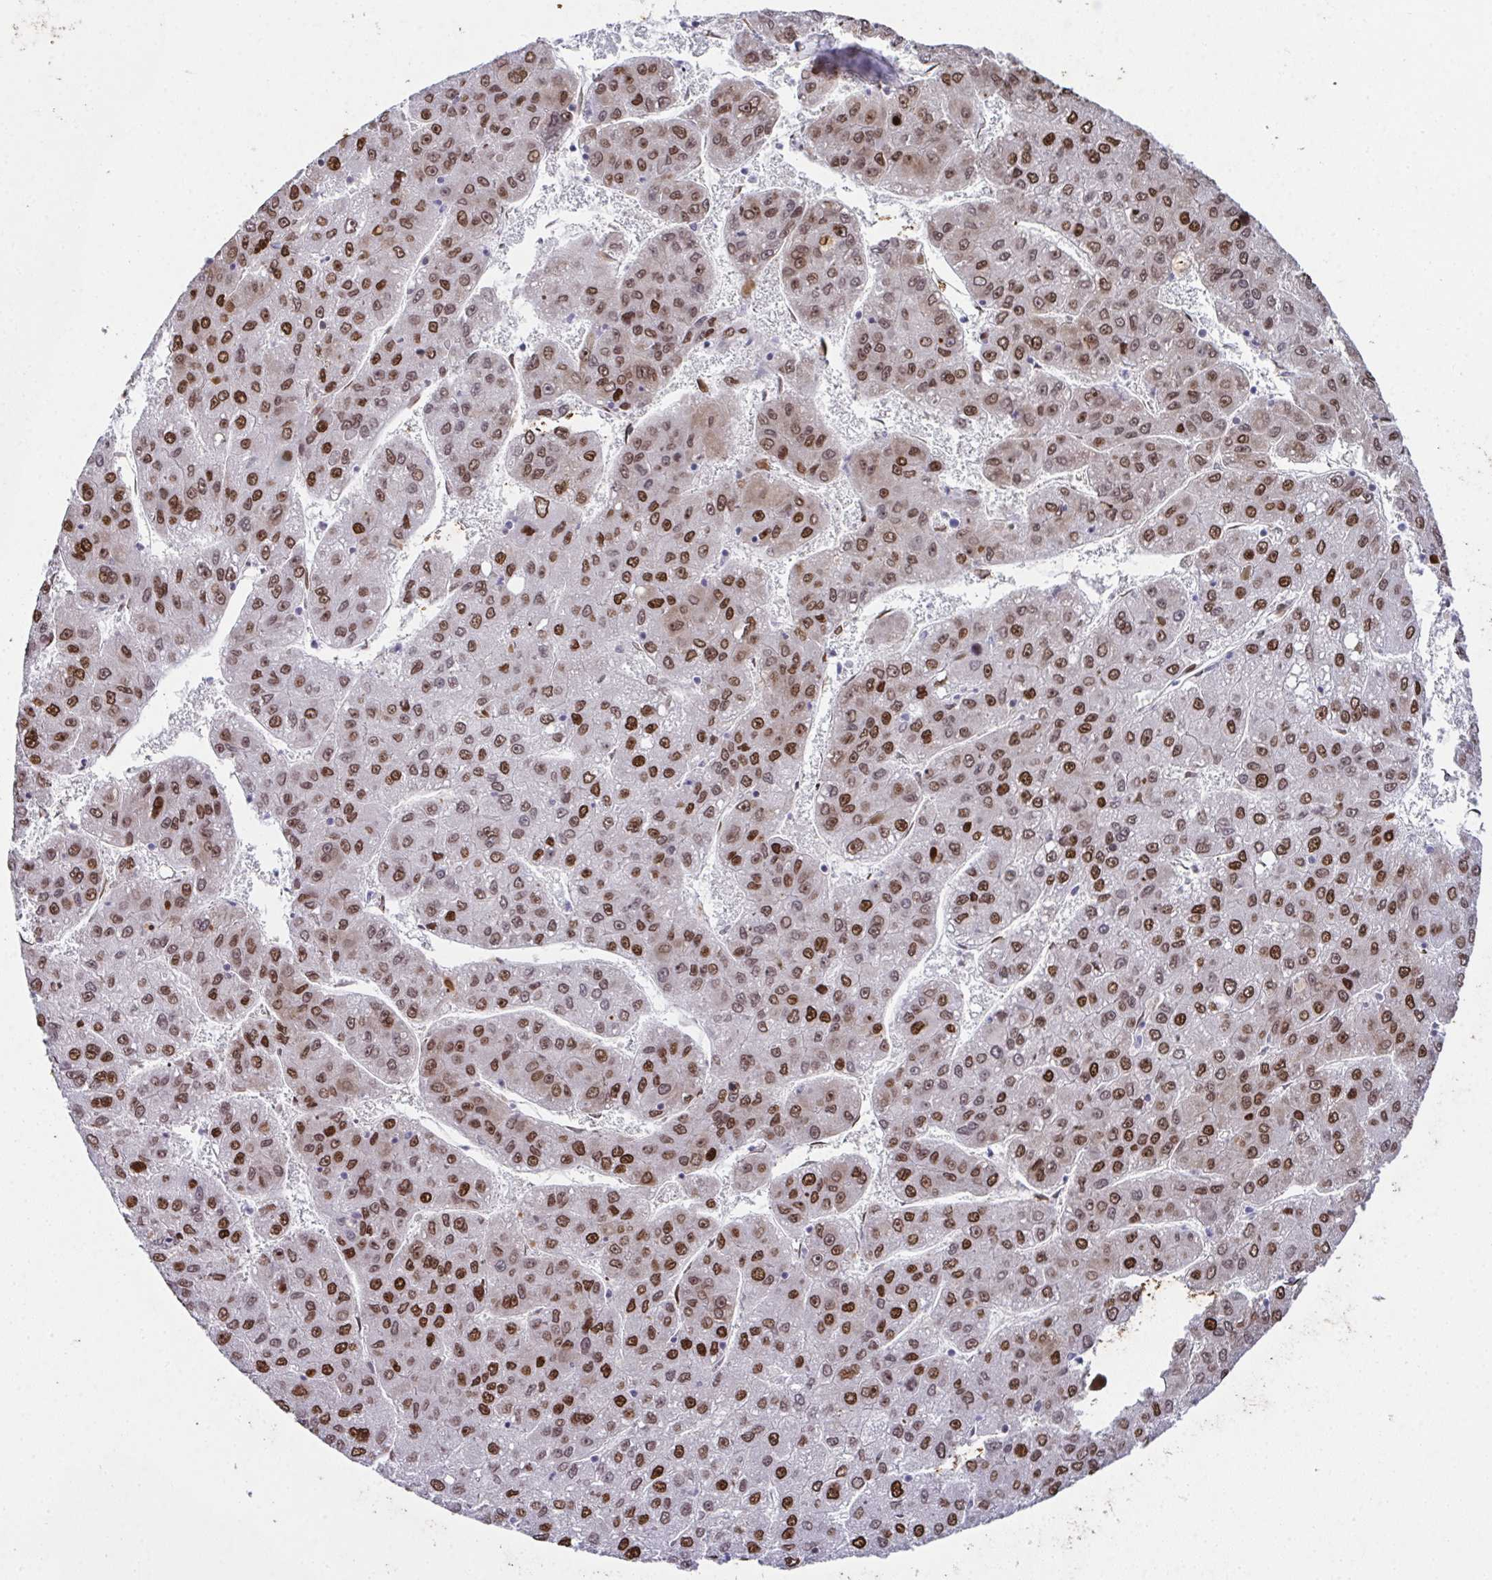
{"staining": {"intensity": "moderate", "quantity": ">75%", "location": "nuclear"}, "tissue": "liver cancer", "cell_type": "Tumor cells", "image_type": "cancer", "snomed": [{"axis": "morphology", "description": "Carcinoma, Hepatocellular, NOS"}, {"axis": "topography", "description": "Liver"}], "caption": "Immunohistochemical staining of liver hepatocellular carcinoma exhibits medium levels of moderate nuclear protein expression in approximately >75% of tumor cells. The staining is performed using DAB brown chromogen to label protein expression. The nuclei are counter-stained blue using hematoxylin.", "gene": "RB1", "patient": {"sex": "female", "age": 82}}